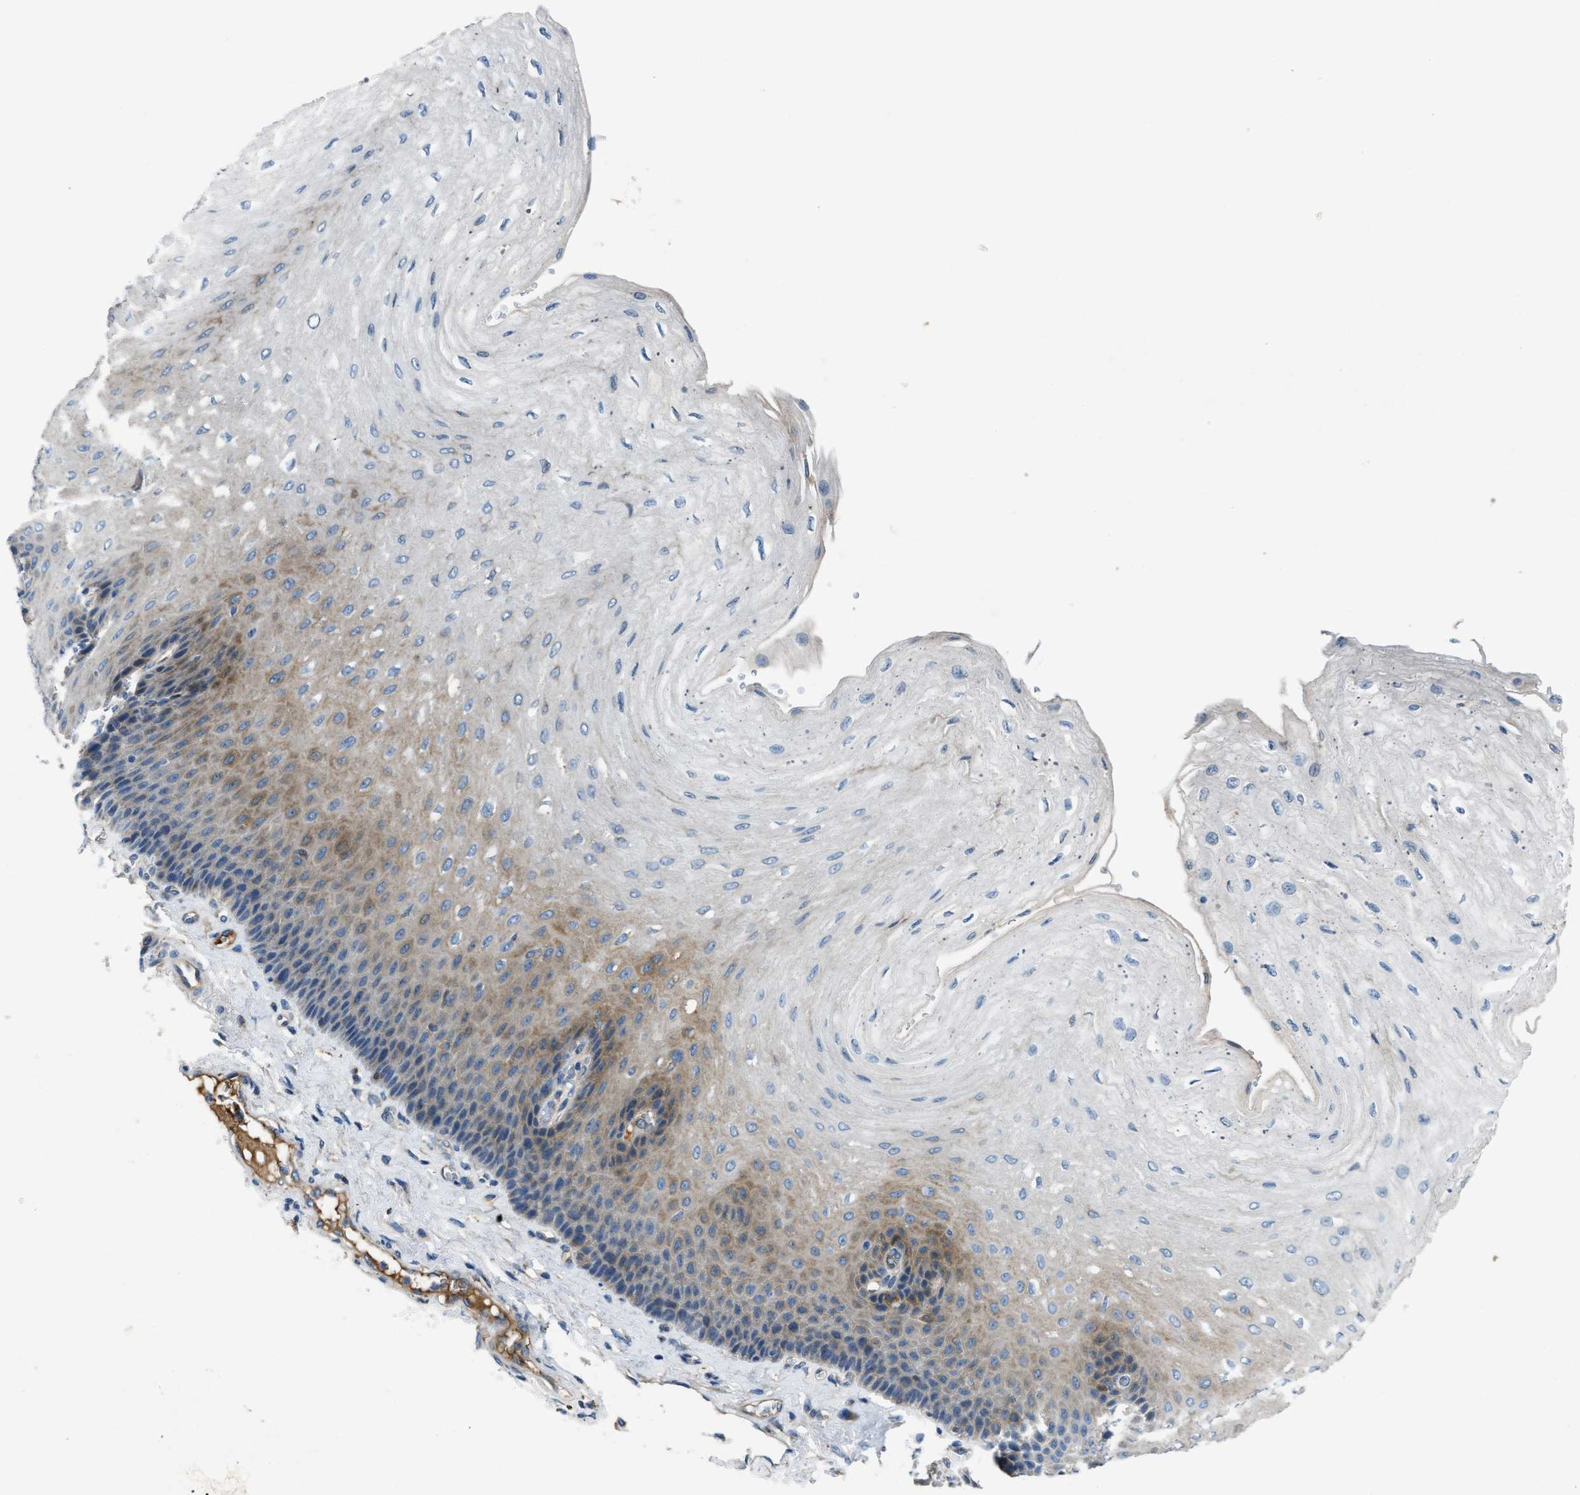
{"staining": {"intensity": "moderate", "quantity": "25%-75%", "location": "cytoplasmic/membranous"}, "tissue": "esophagus", "cell_type": "Squamous epithelial cells", "image_type": "normal", "snomed": [{"axis": "morphology", "description": "Normal tissue, NOS"}, {"axis": "topography", "description": "Esophagus"}], "caption": "Esophagus stained with a brown dye reveals moderate cytoplasmic/membranous positive expression in approximately 25%-75% of squamous epithelial cells.", "gene": "GGCX", "patient": {"sex": "female", "age": 72}}